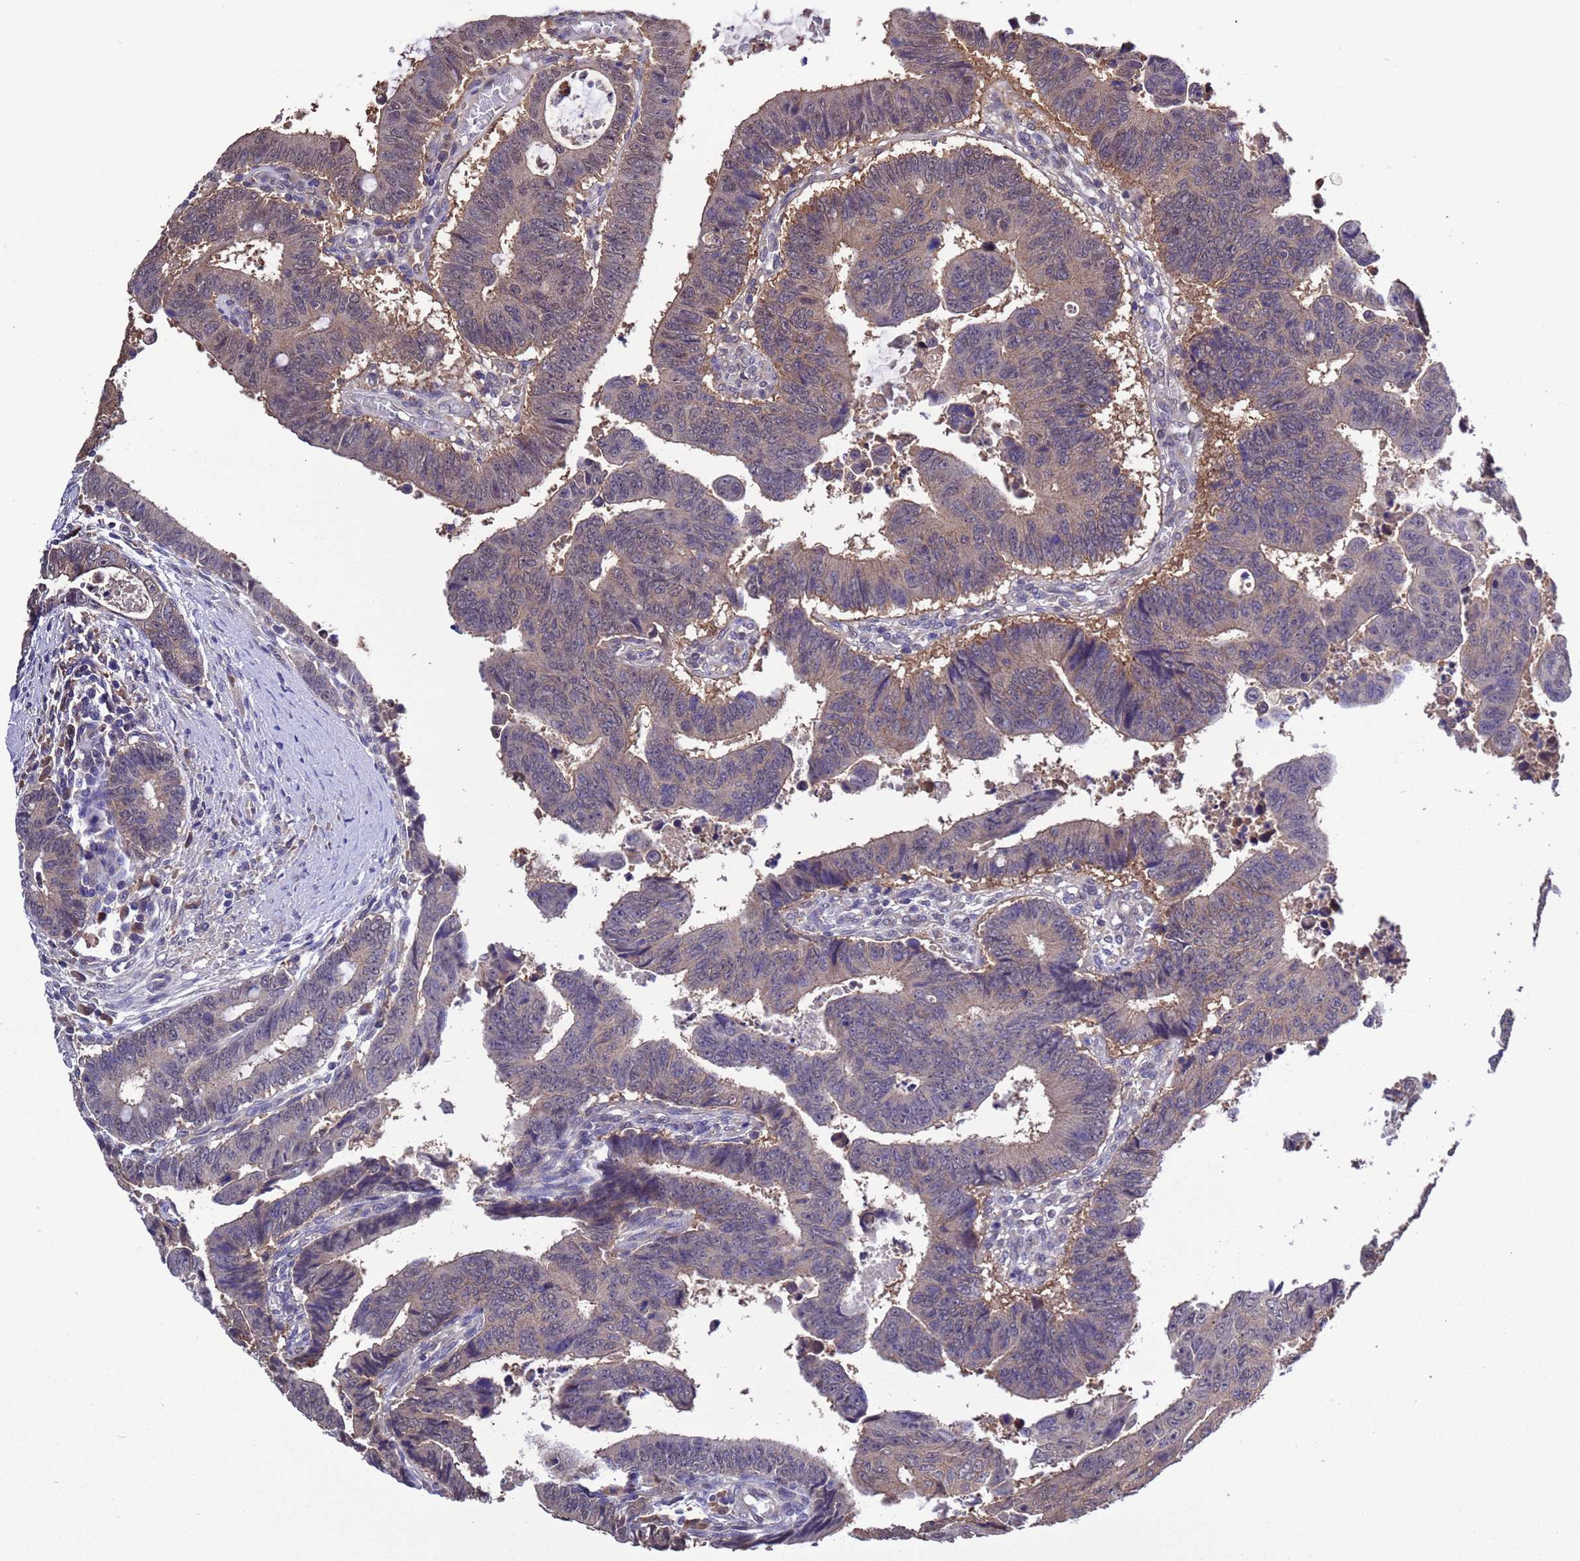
{"staining": {"intensity": "weak", "quantity": "<25%", "location": "cytoplasmic/membranous"}, "tissue": "colorectal cancer", "cell_type": "Tumor cells", "image_type": "cancer", "snomed": [{"axis": "morphology", "description": "Adenocarcinoma, NOS"}, {"axis": "topography", "description": "Rectum"}], "caption": "A histopathology image of colorectal cancer (adenocarcinoma) stained for a protein shows no brown staining in tumor cells.", "gene": "ZFP69B", "patient": {"sex": "male", "age": 84}}